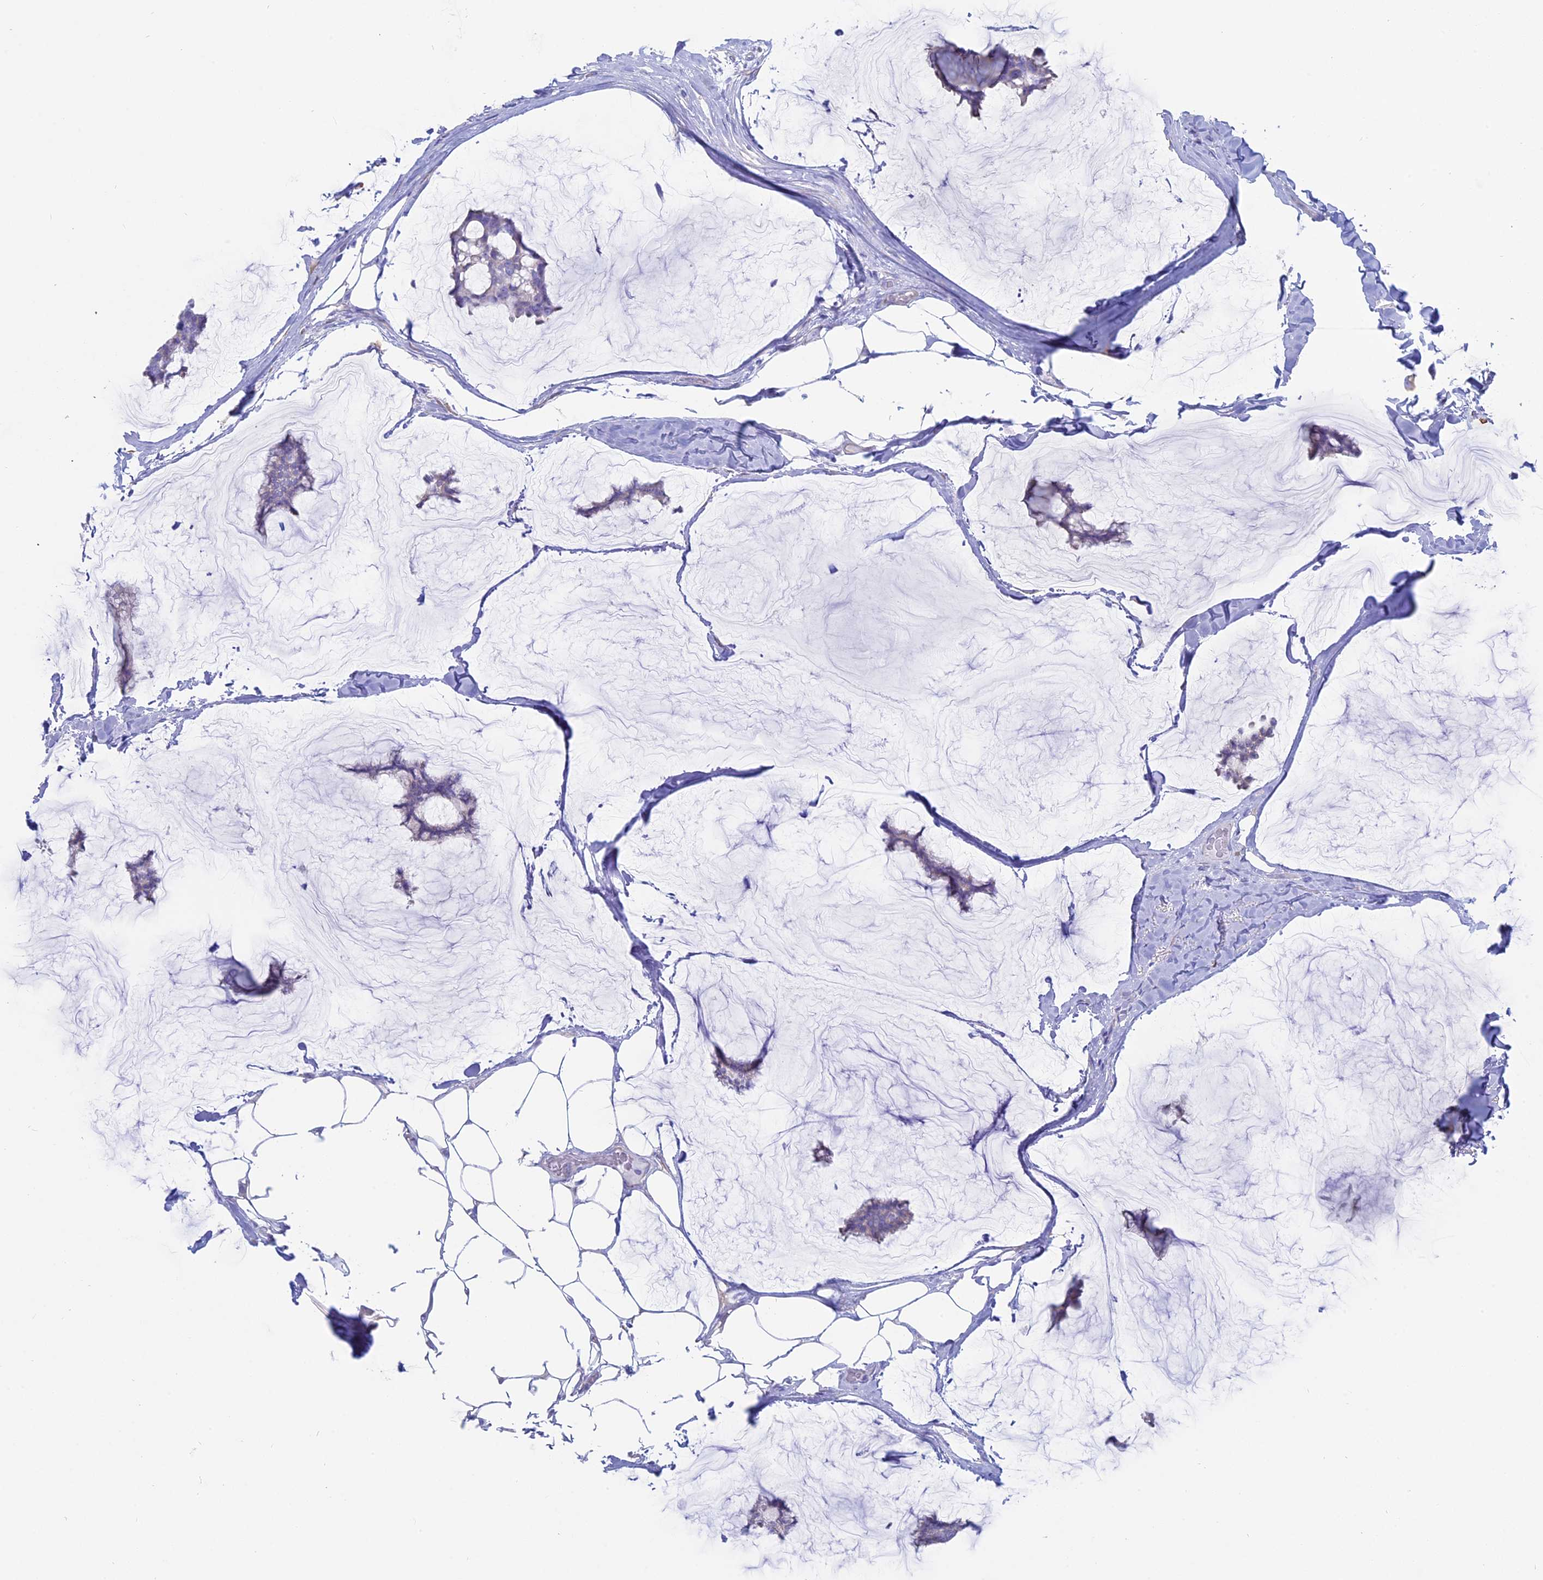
{"staining": {"intensity": "negative", "quantity": "none", "location": "none"}, "tissue": "breast cancer", "cell_type": "Tumor cells", "image_type": "cancer", "snomed": [{"axis": "morphology", "description": "Duct carcinoma"}, {"axis": "topography", "description": "Breast"}], "caption": "DAB (3,3'-diaminobenzidine) immunohistochemical staining of human breast intraductal carcinoma demonstrates no significant staining in tumor cells.", "gene": "OR2AE1", "patient": {"sex": "female", "age": 93}}